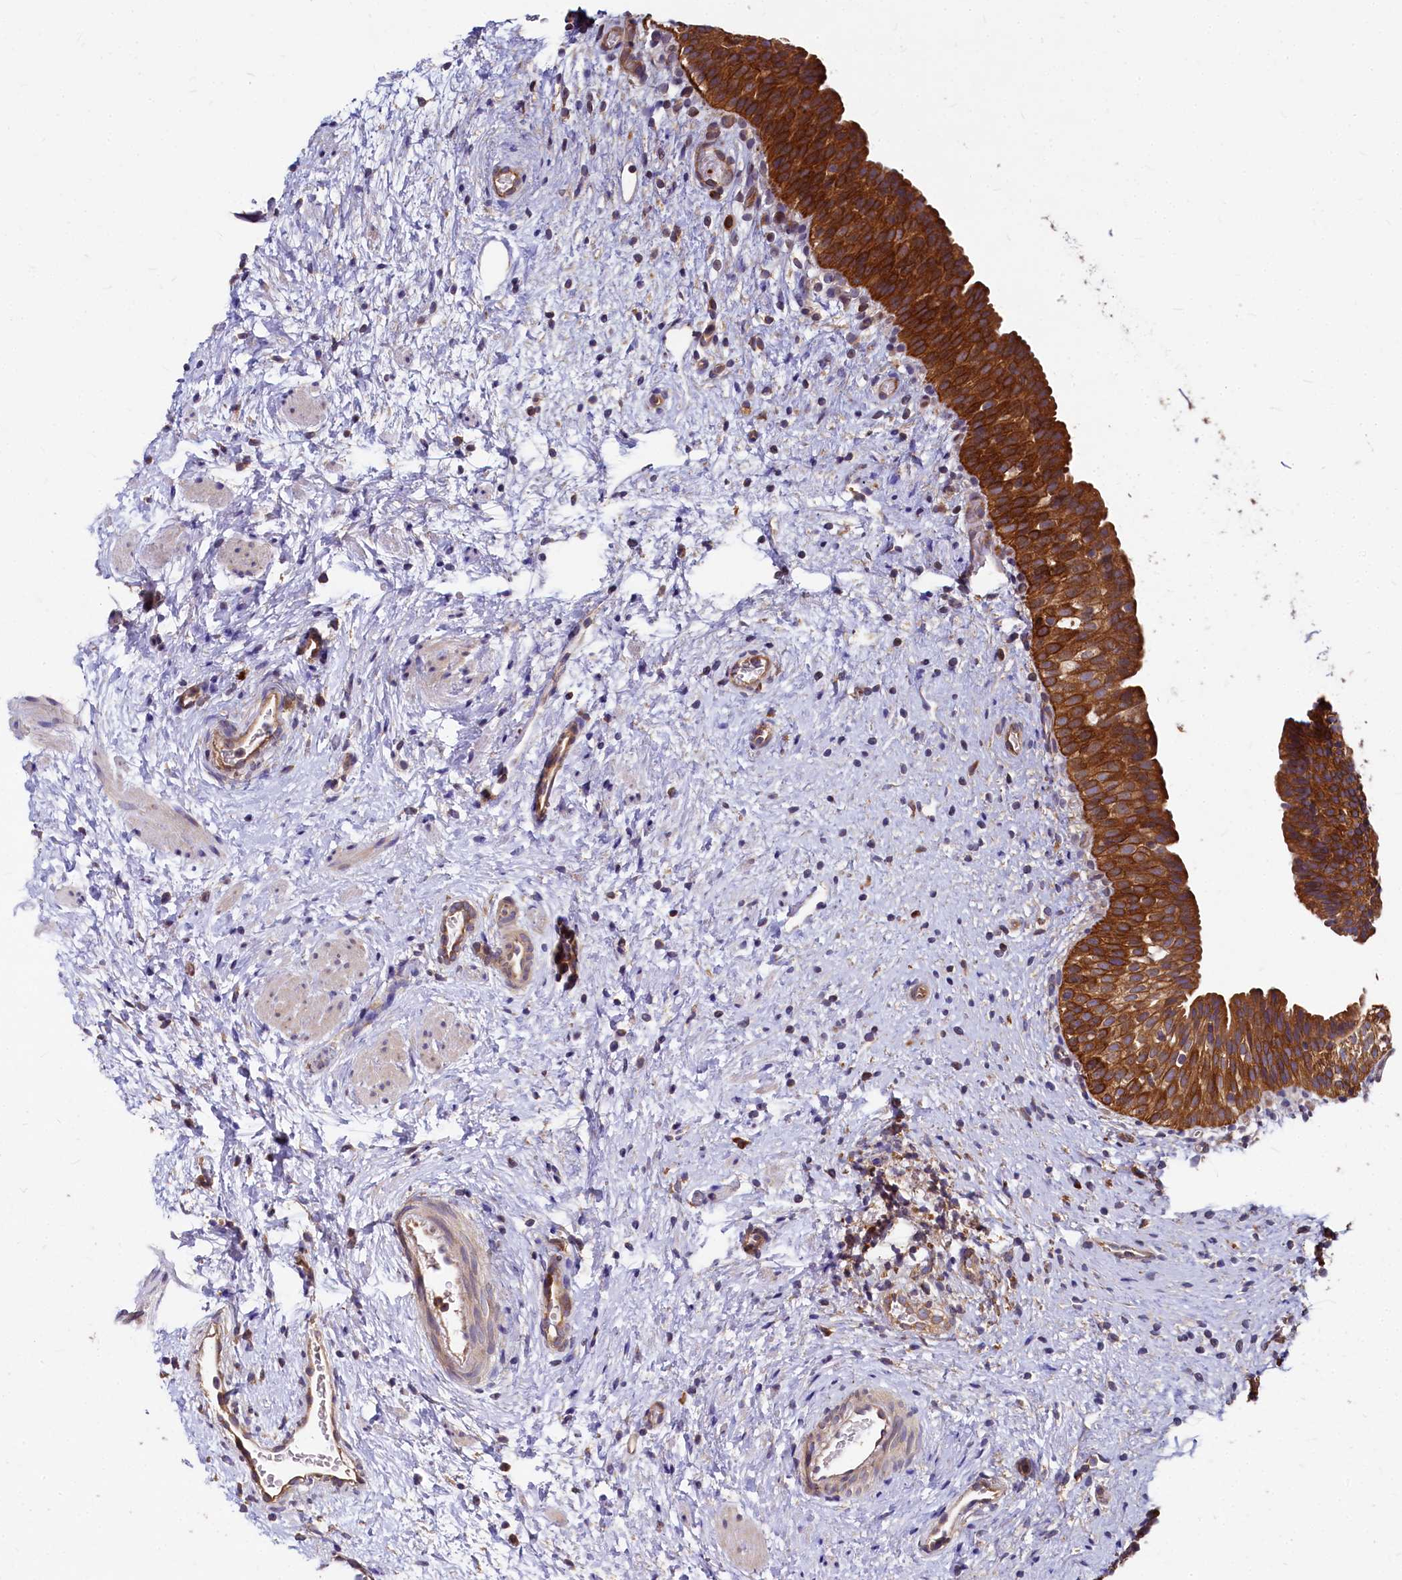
{"staining": {"intensity": "strong", "quantity": ">75%", "location": "cytoplasmic/membranous"}, "tissue": "urinary bladder", "cell_type": "Urothelial cells", "image_type": "normal", "snomed": [{"axis": "morphology", "description": "Normal tissue, NOS"}, {"axis": "topography", "description": "Urinary bladder"}], "caption": "IHC of benign human urinary bladder exhibits high levels of strong cytoplasmic/membranous positivity in approximately >75% of urothelial cells.", "gene": "EIF2B2", "patient": {"sex": "male", "age": 1}}